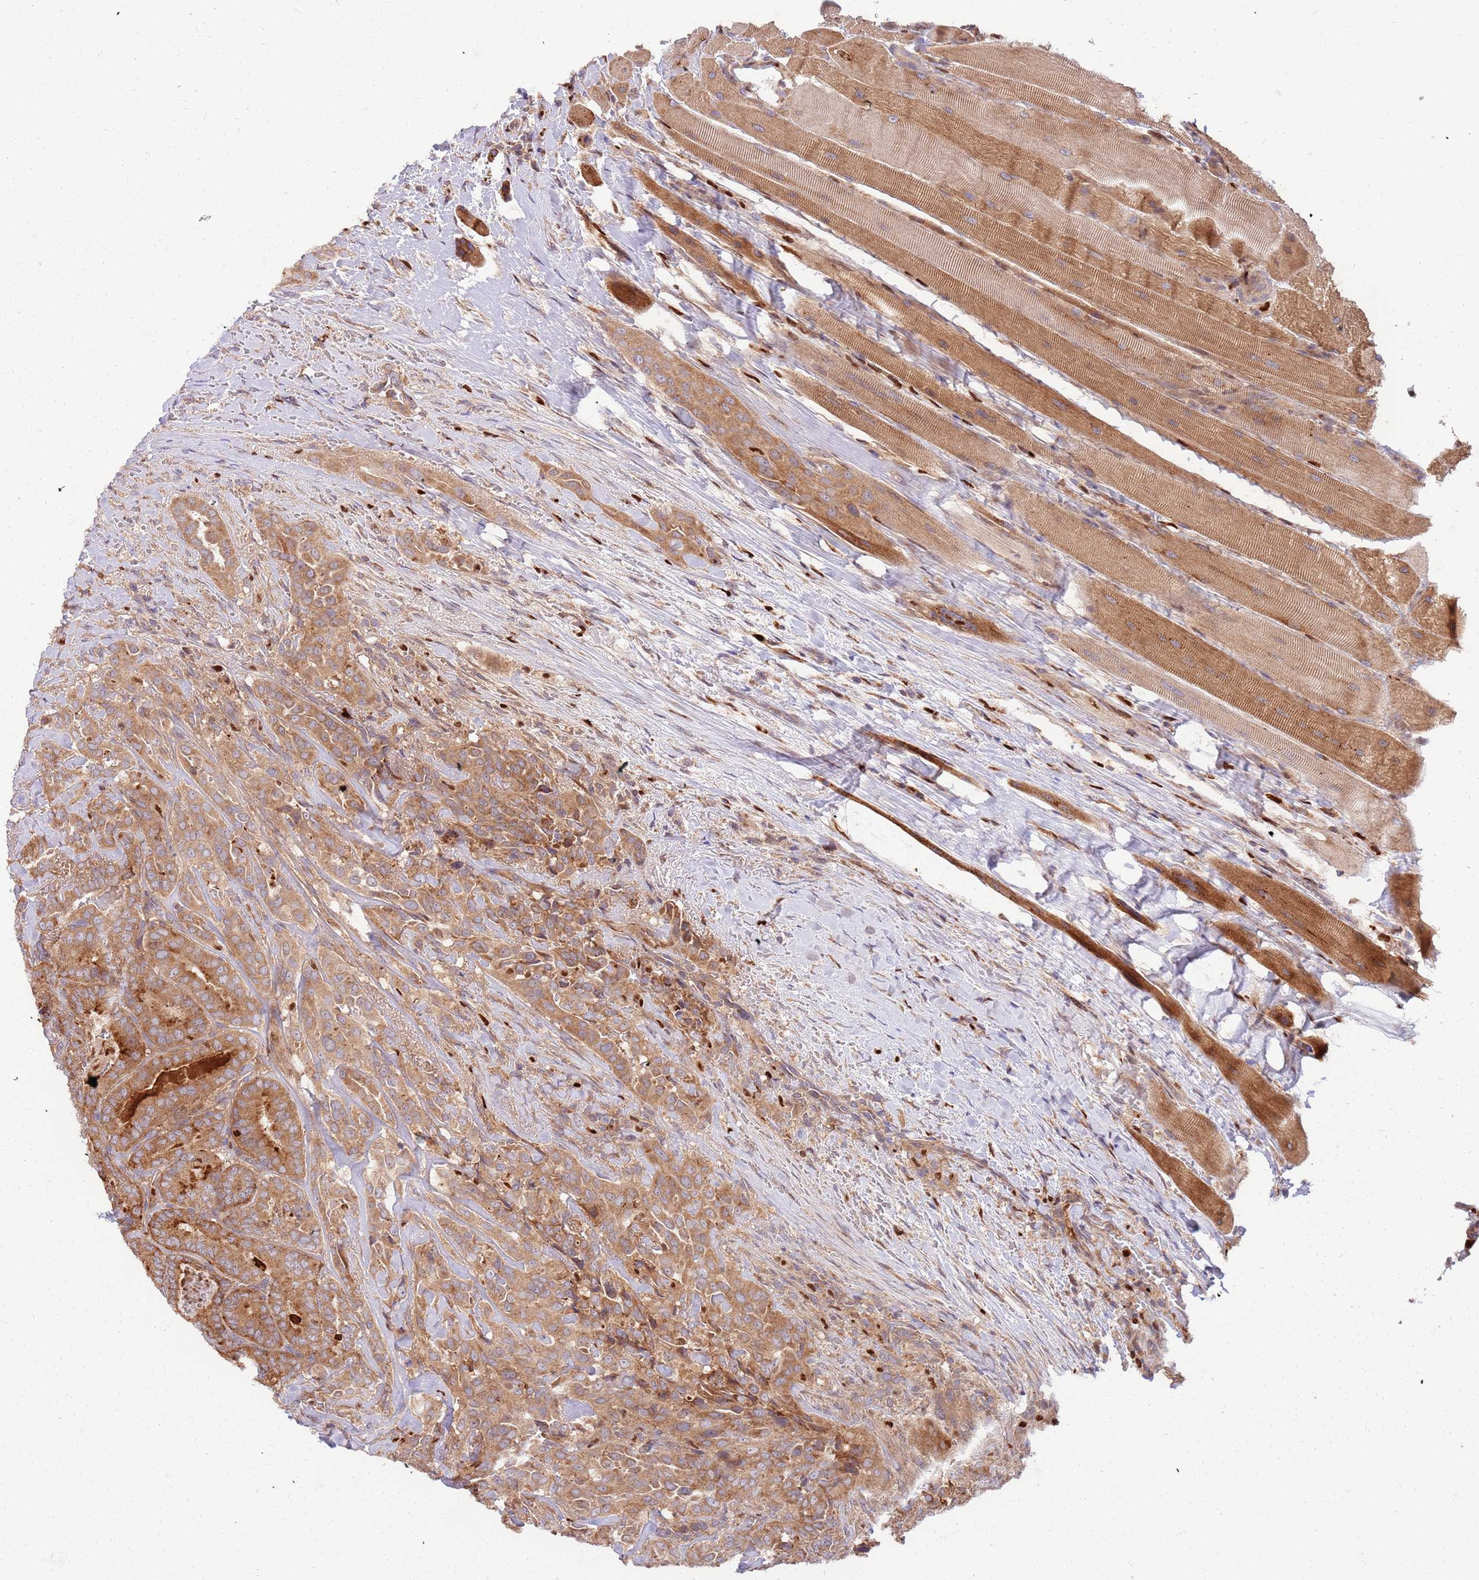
{"staining": {"intensity": "moderate", "quantity": ">75%", "location": "cytoplasmic/membranous"}, "tissue": "thyroid cancer", "cell_type": "Tumor cells", "image_type": "cancer", "snomed": [{"axis": "morphology", "description": "Papillary adenocarcinoma, NOS"}, {"axis": "topography", "description": "Thyroid gland"}], "caption": "Protein expression analysis of human papillary adenocarcinoma (thyroid) reveals moderate cytoplasmic/membranous staining in approximately >75% of tumor cells. (IHC, brightfield microscopy, high magnification).", "gene": "OSBP", "patient": {"sex": "male", "age": 61}}